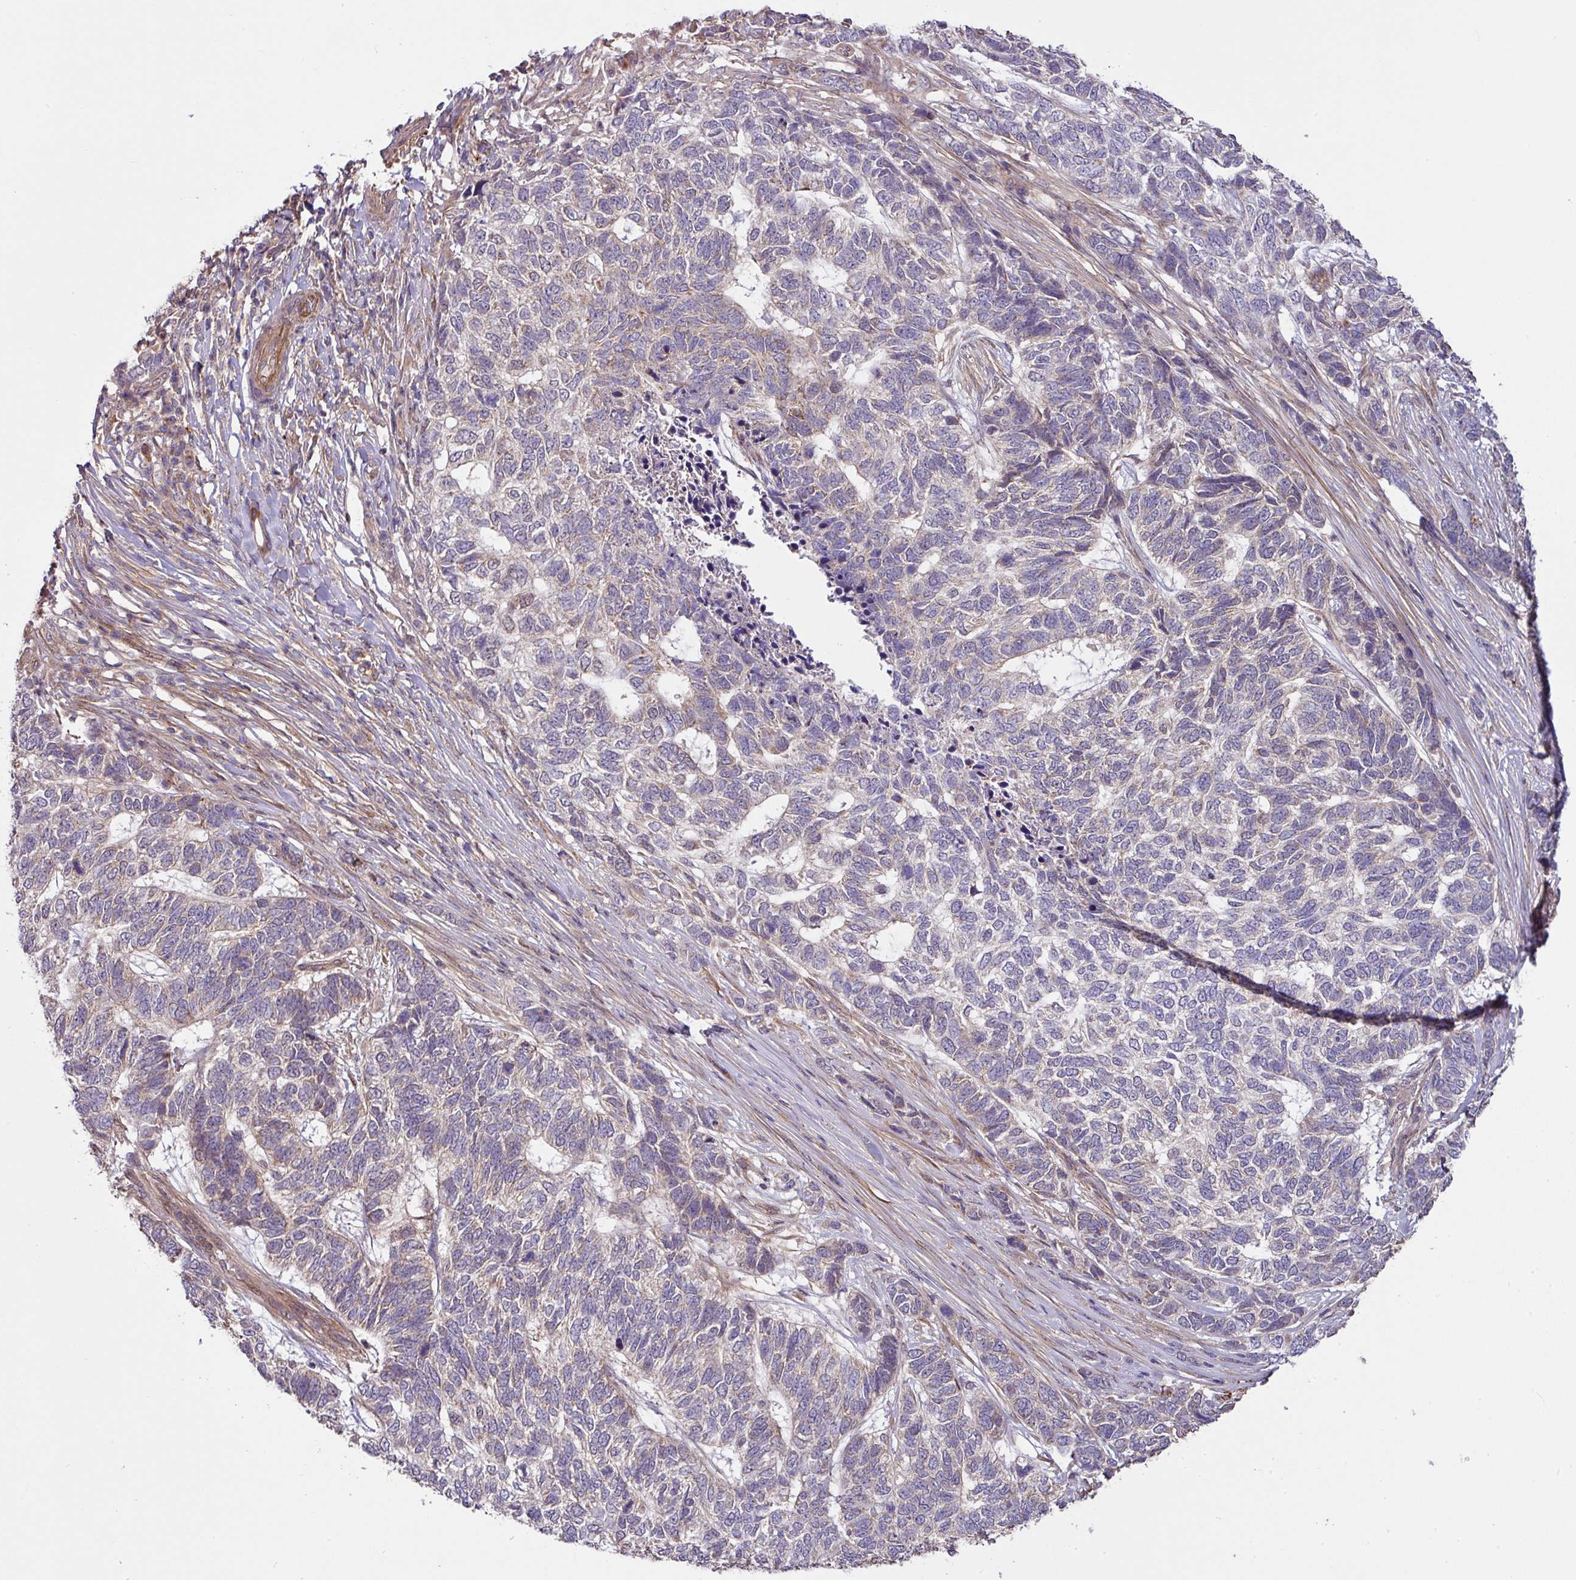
{"staining": {"intensity": "weak", "quantity": "<25%", "location": "cytoplasmic/membranous"}, "tissue": "skin cancer", "cell_type": "Tumor cells", "image_type": "cancer", "snomed": [{"axis": "morphology", "description": "Basal cell carcinoma"}, {"axis": "topography", "description": "Skin"}], "caption": "DAB (3,3'-diaminobenzidine) immunohistochemical staining of human skin cancer exhibits no significant staining in tumor cells. Nuclei are stained in blue.", "gene": "STK35", "patient": {"sex": "female", "age": 65}}